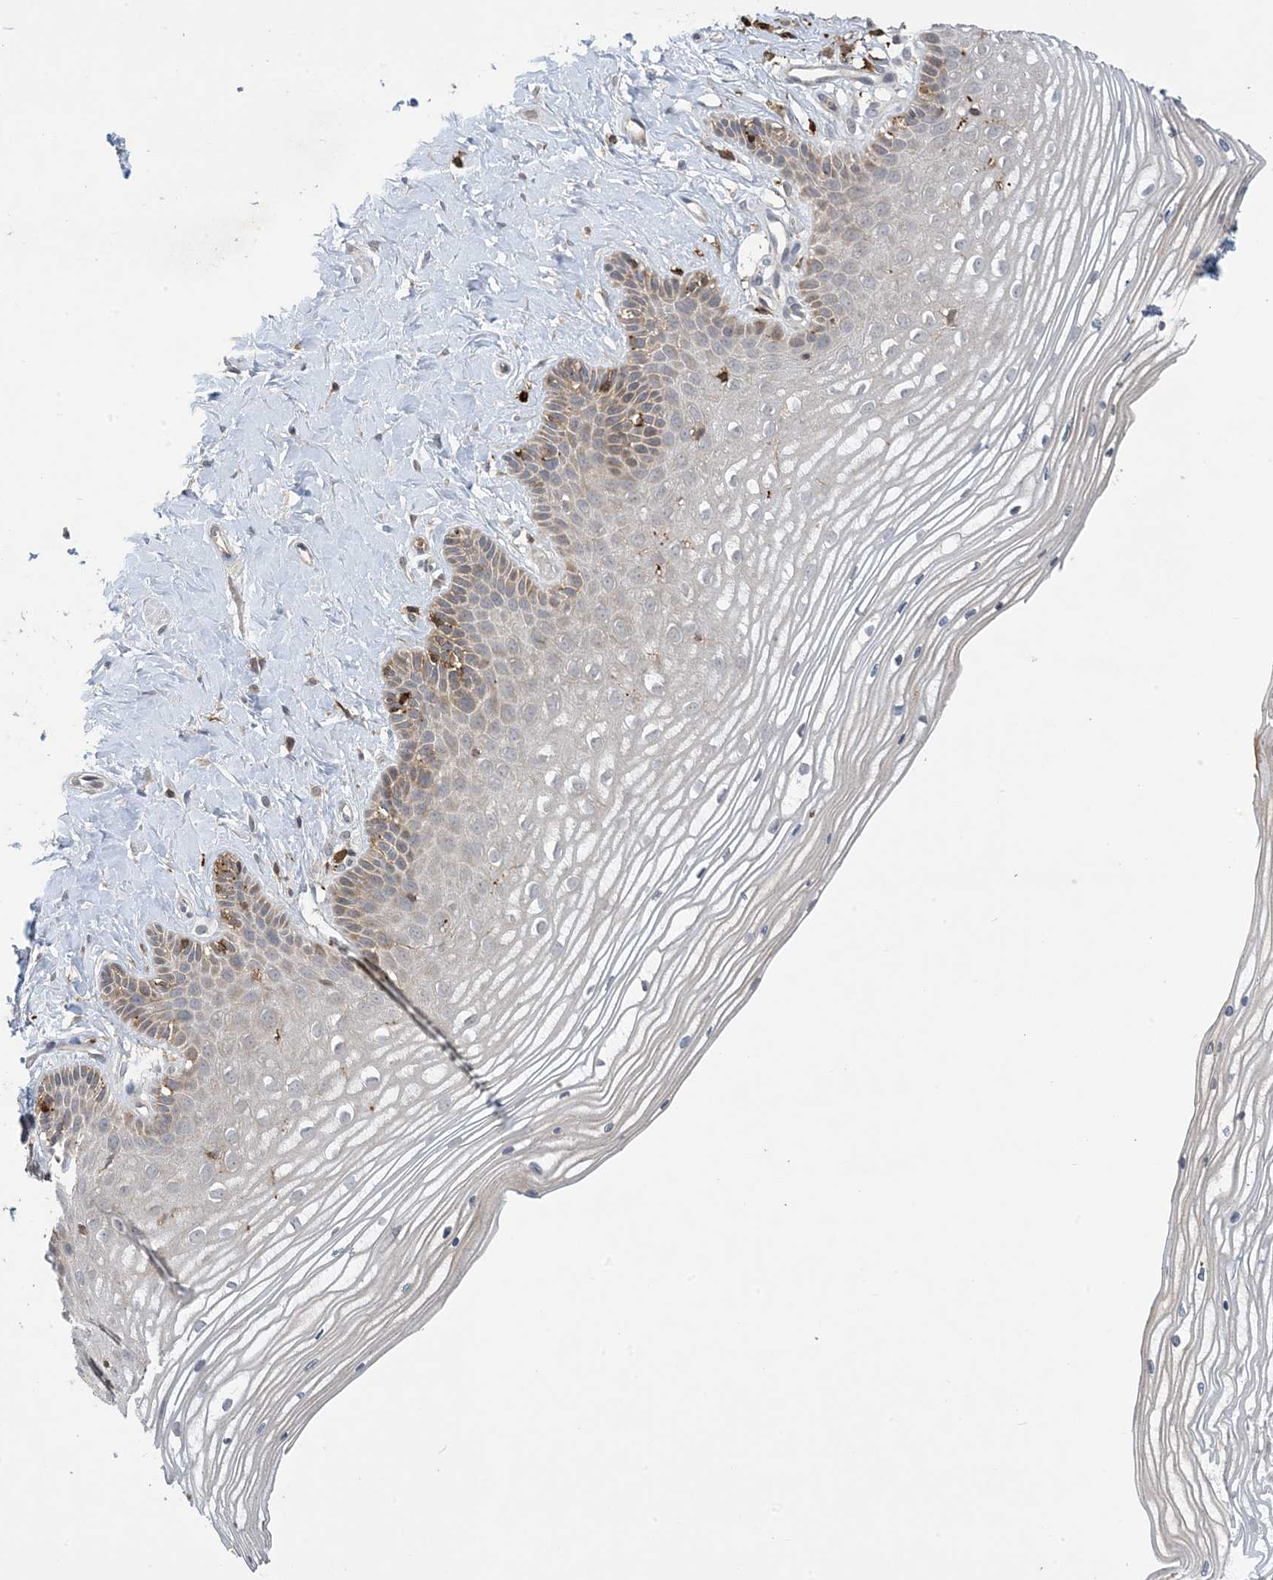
{"staining": {"intensity": "moderate", "quantity": "<25%", "location": "cytoplasmic/membranous"}, "tissue": "vagina", "cell_type": "Squamous epithelial cells", "image_type": "normal", "snomed": [{"axis": "morphology", "description": "Normal tissue, NOS"}, {"axis": "topography", "description": "Vagina"}, {"axis": "topography", "description": "Cervix"}], "caption": "Vagina stained with immunohistochemistry (IHC) reveals moderate cytoplasmic/membranous staining in about <25% of squamous epithelial cells. The protein is shown in brown color, while the nuclei are stained blue.", "gene": "AK9", "patient": {"sex": "female", "age": 40}}